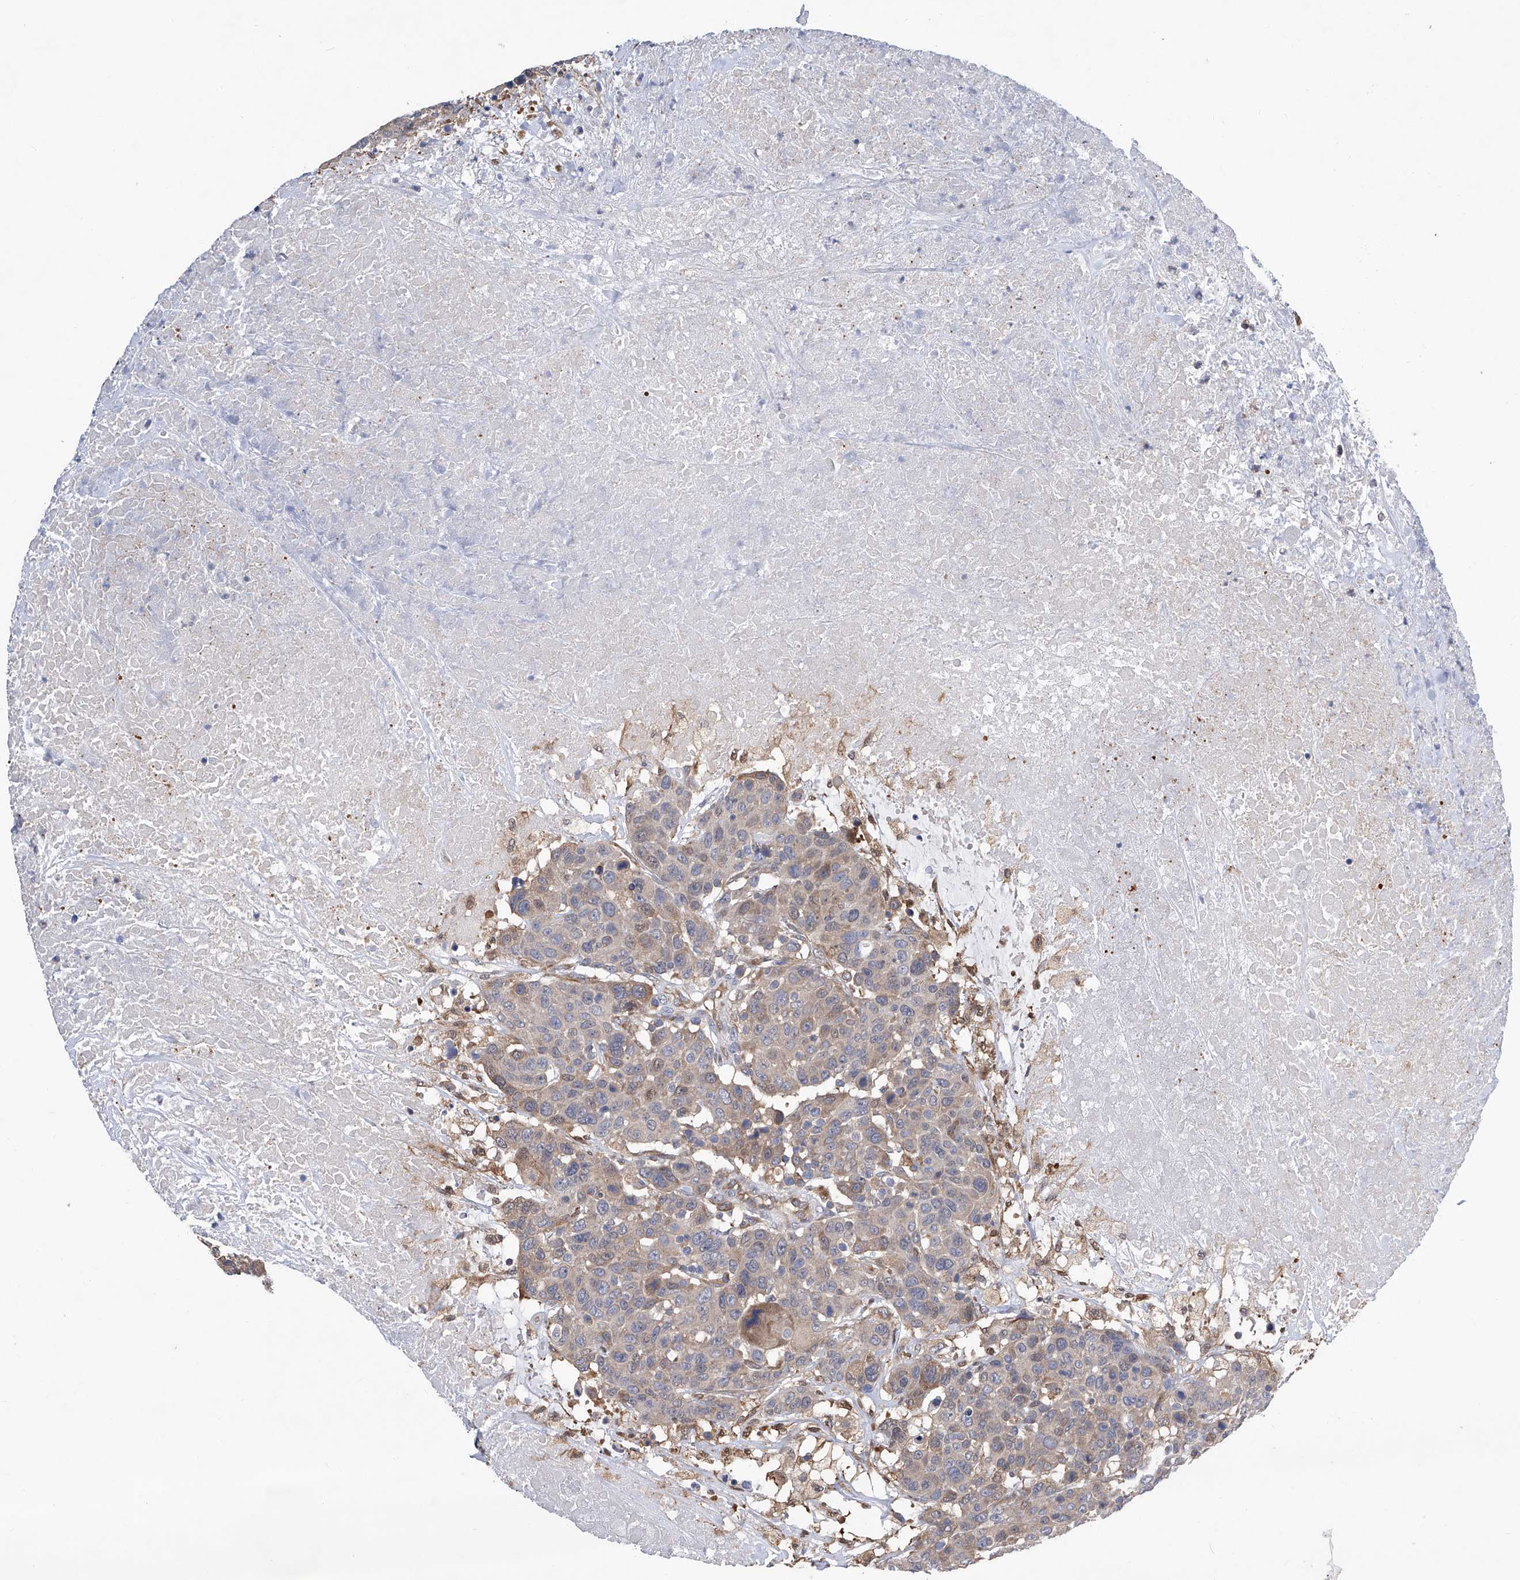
{"staining": {"intensity": "weak", "quantity": "25%-75%", "location": "cytoplasmic/membranous"}, "tissue": "breast cancer", "cell_type": "Tumor cells", "image_type": "cancer", "snomed": [{"axis": "morphology", "description": "Duct carcinoma"}, {"axis": "topography", "description": "Breast"}], "caption": "Immunohistochemistry staining of breast infiltrating ductal carcinoma, which shows low levels of weak cytoplasmic/membranous staining in about 25%-75% of tumor cells indicating weak cytoplasmic/membranous protein staining. The staining was performed using DAB (3,3'-diaminobenzidine) (brown) for protein detection and nuclei were counterstained in hematoxylin (blue).", "gene": "SPATA20", "patient": {"sex": "female", "age": 37}}